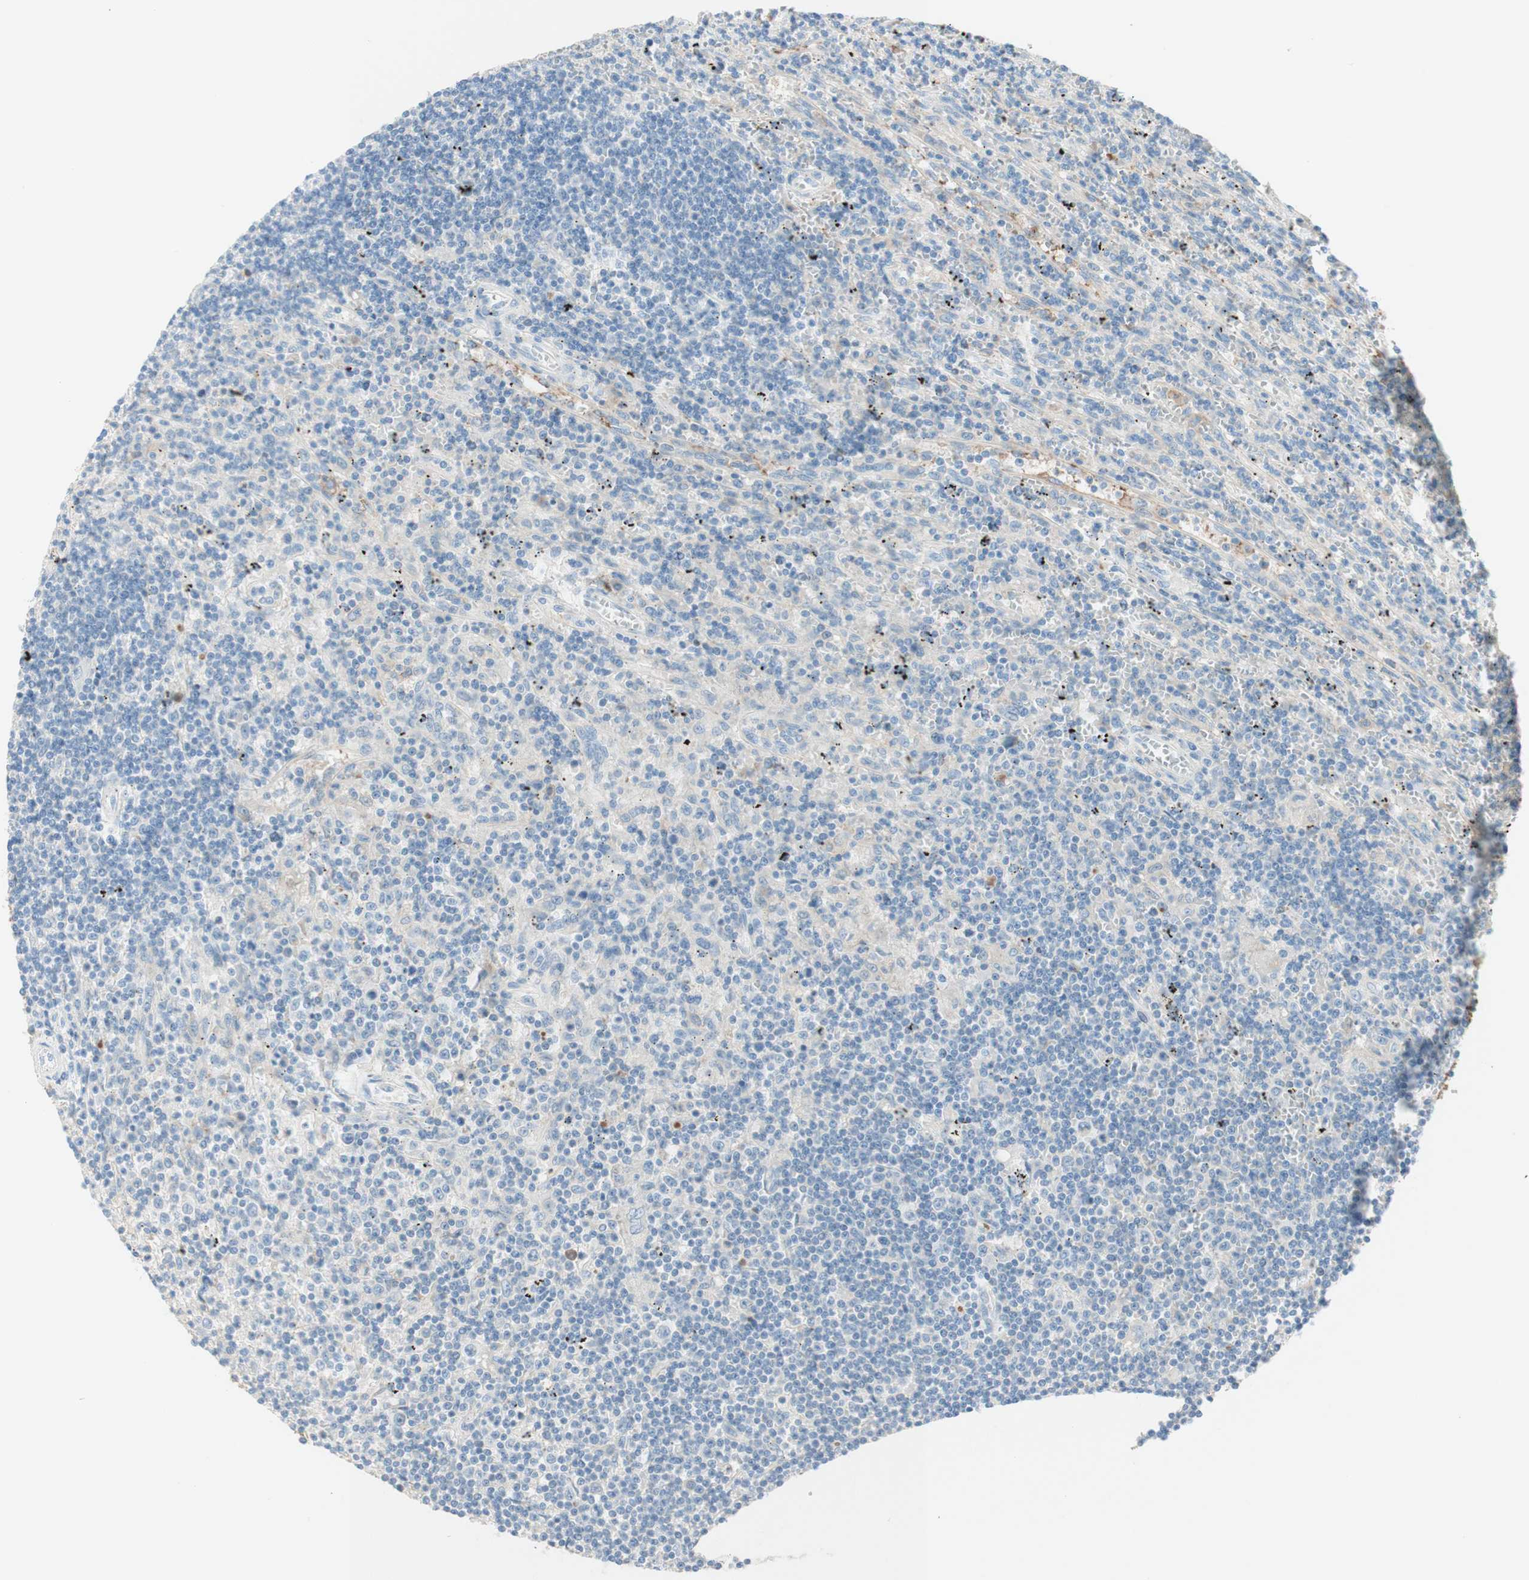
{"staining": {"intensity": "negative", "quantity": "none", "location": "none"}, "tissue": "lymphoma", "cell_type": "Tumor cells", "image_type": "cancer", "snomed": [{"axis": "morphology", "description": "Malignant lymphoma, non-Hodgkin's type, Low grade"}, {"axis": "topography", "description": "Spleen"}], "caption": "Immunohistochemistry of malignant lymphoma, non-Hodgkin's type (low-grade) reveals no positivity in tumor cells.", "gene": "KNG1", "patient": {"sex": "male", "age": 76}}